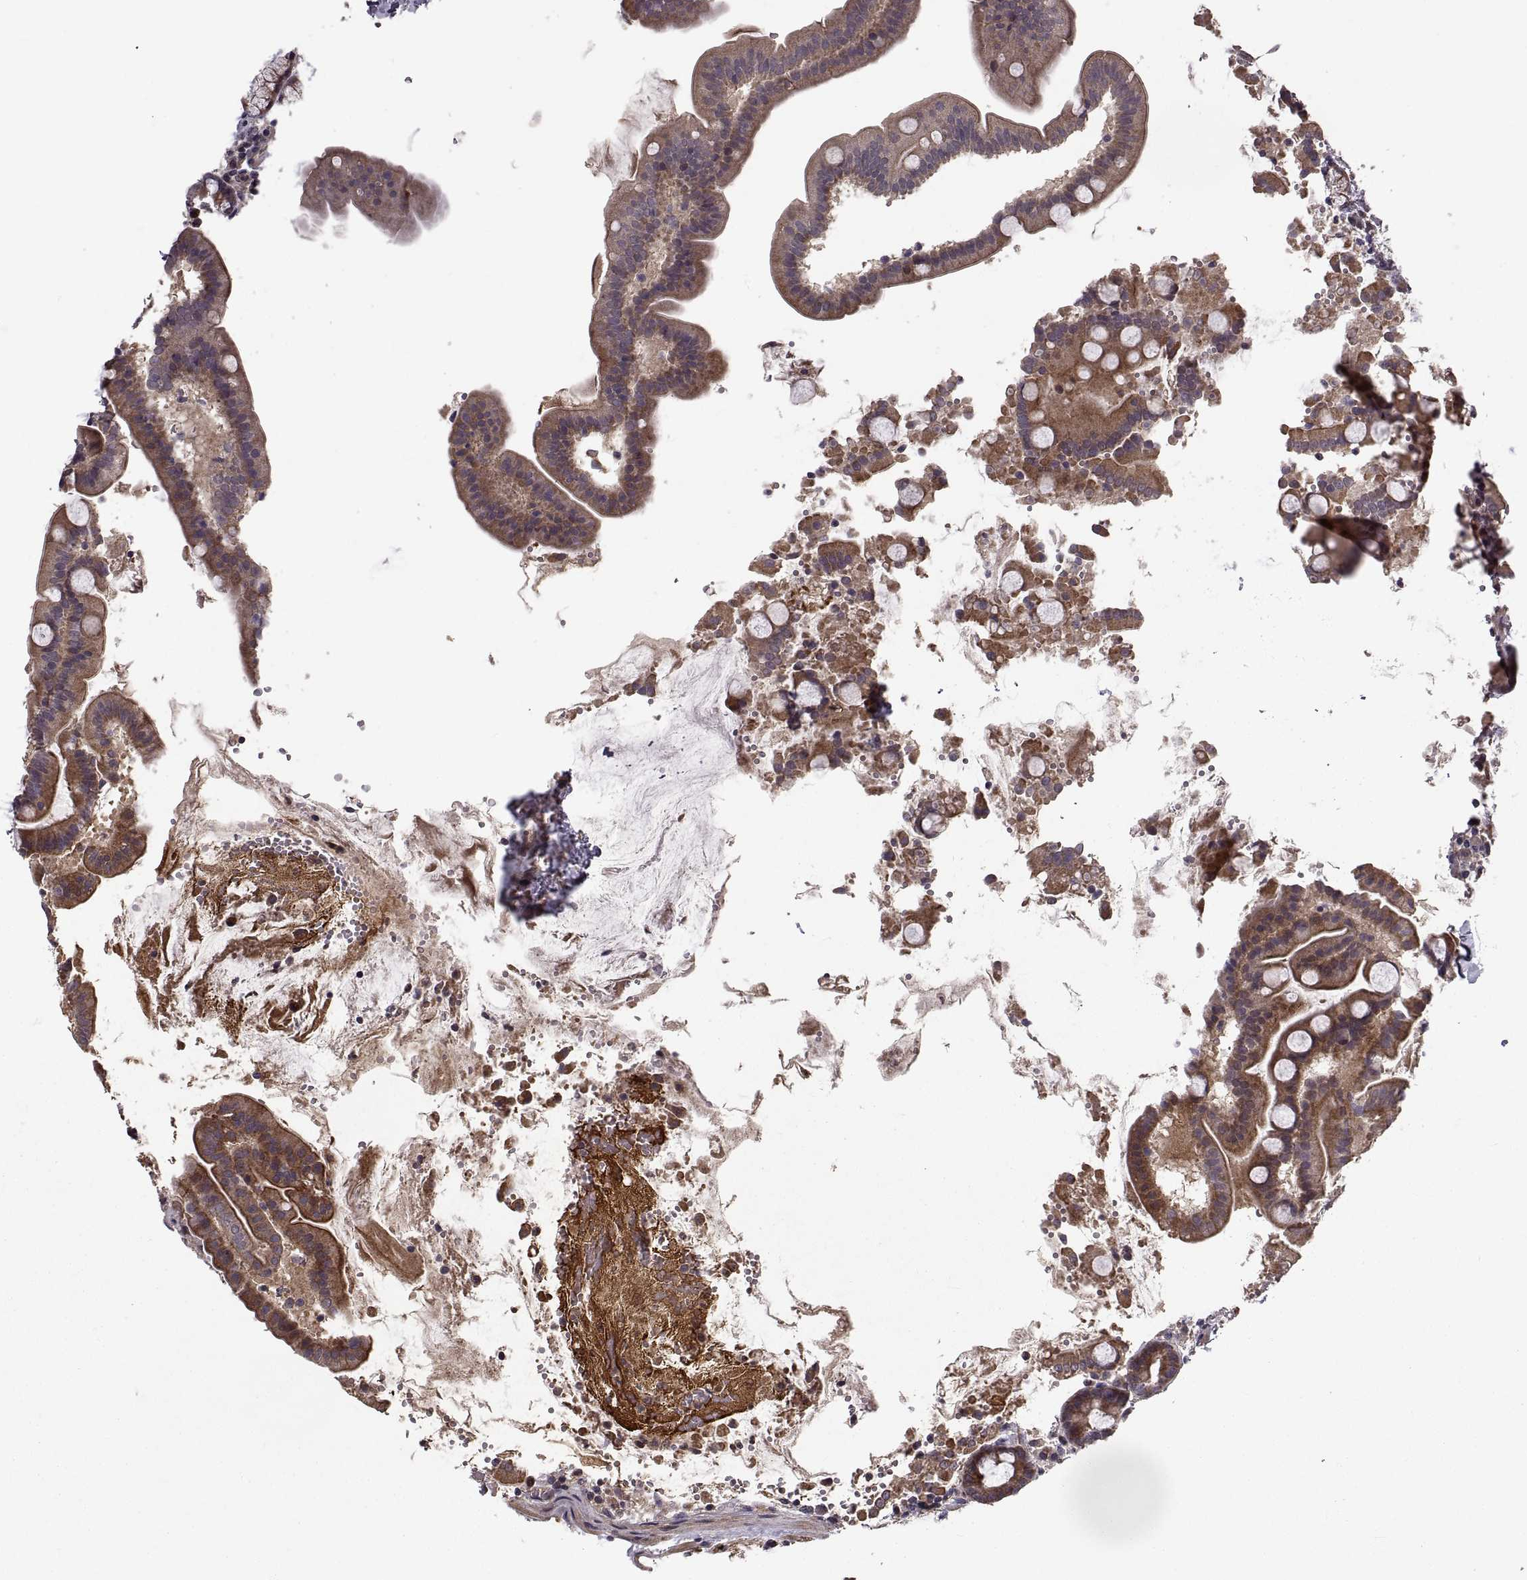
{"staining": {"intensity": "strong", "quantity": "25%-75%", "location": "cytoplasmic/membranous"}, "tissue": "duodenum", "cell_type": "Glandular cells", "image_type": "normal", "snomed": [{"axis": "morphology", "description": "Normal tissue, NOS"}, {"axis": "topography", "description": "Duodenum"}], "caption": "IHC of normal human duodenum shows high levels of strong cytoplasmic/membranous expression in approximately 25%-75% of glandular cells.", "gene": "PMM2", "patient": {"sex": "male", "age": 59}}